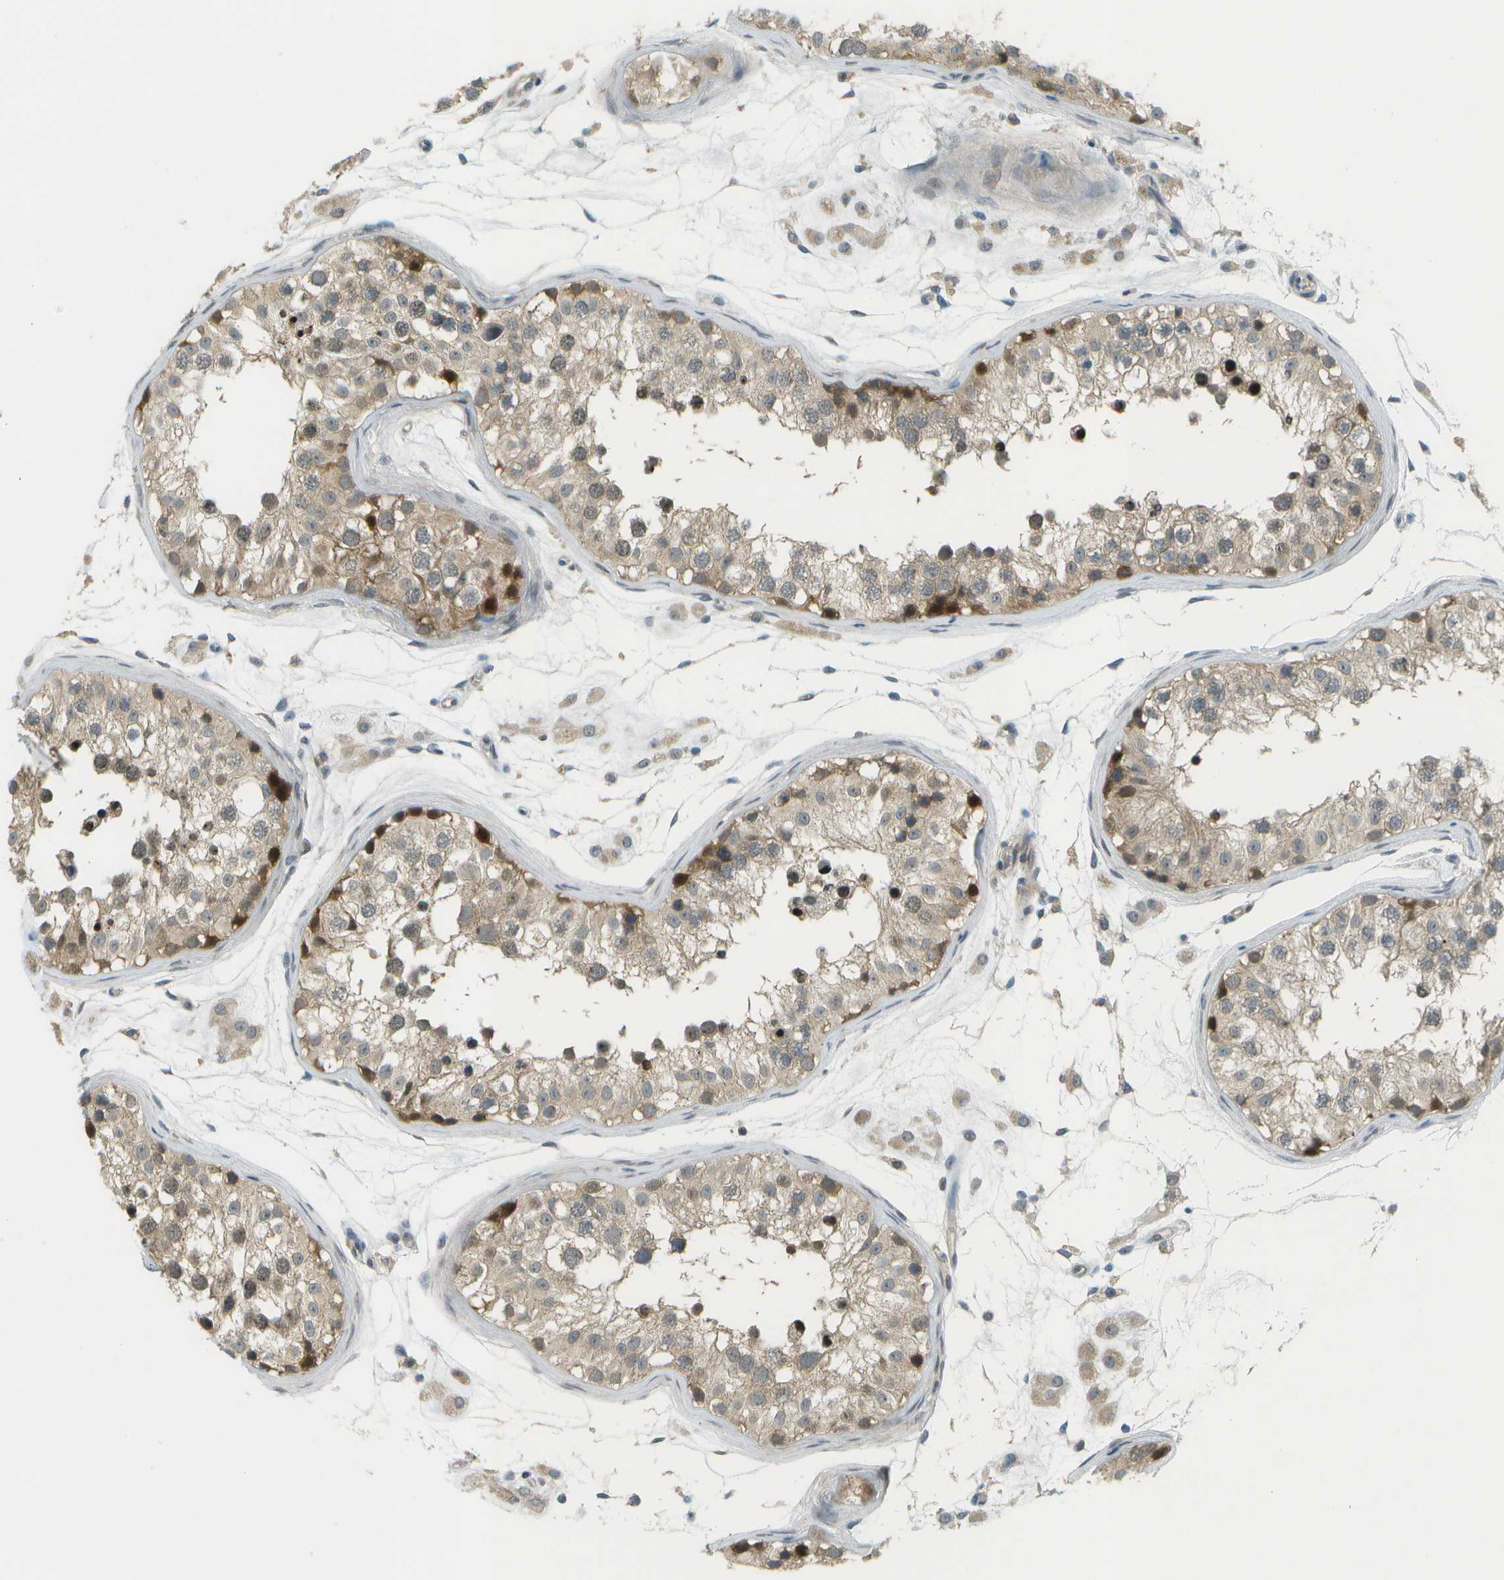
{"staining": {"intensity": "moderate", "quantity": ">75%", "location": "cytoplasmic/membranous,nuclear"}, "tissue": "testis", "cell_type": "Cells in seminiferous ducts", "image_type": "normal", "snomed": [{"axis": "morphology", "description": "Normal tissue, NOS"}, {"axis": "morphology", "description": "Adenocarcinoma, metastatic, NOS"}, {"axis": "topography", "description": "Testis"}], "caption": "Moderate cytoplasmic/membranous,nuclear staining for a protein is present in about >75% of cells in seminiferous ducts of normal testis using immunohistochemistry.", "gene": "WNK2", "patient": {"sex": "male", "age": 26}}